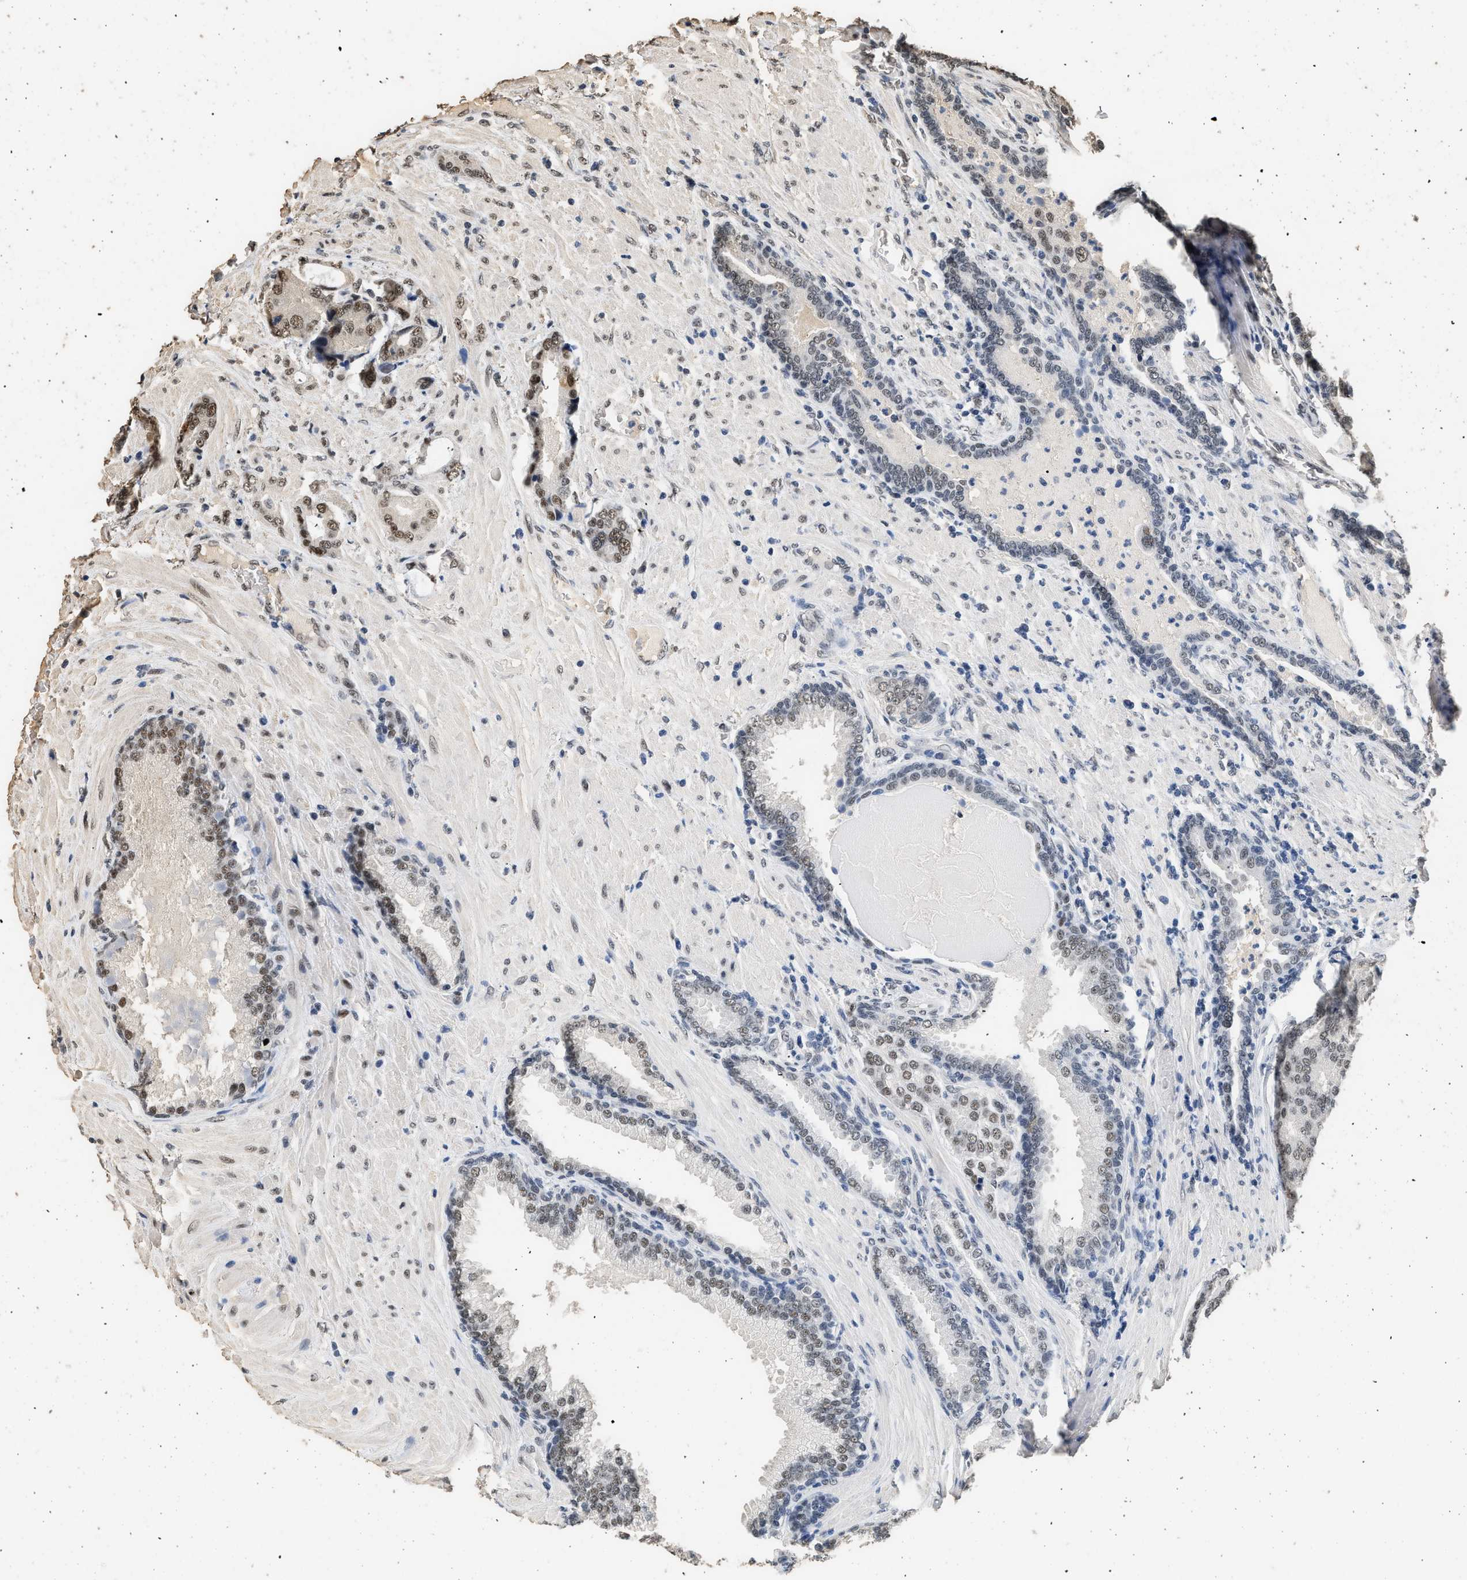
{"staining": {"intensity": "moderate", "quantity": "<25%", "location": "nuclear"}, "tissue": "prostate cancer", "cell_type": "Tumor cells", "image_type": "cancer", "snomed": [{"axis": "morphology", "description": "Adenocarcinoma, High grade"}, {"axis": "topography", "description": "Prostate"}], "caption": "High-grade adenocarcinoma (prostate) tissue shows moderate nuclear staining in about <25% of tumor cells (DAB (3,3'-diaminobenzidine) IHC with brightfield microscopy, high magnification).", "gene": "PPP4R3B", "patient": {"sex": "male", "age": 50}}